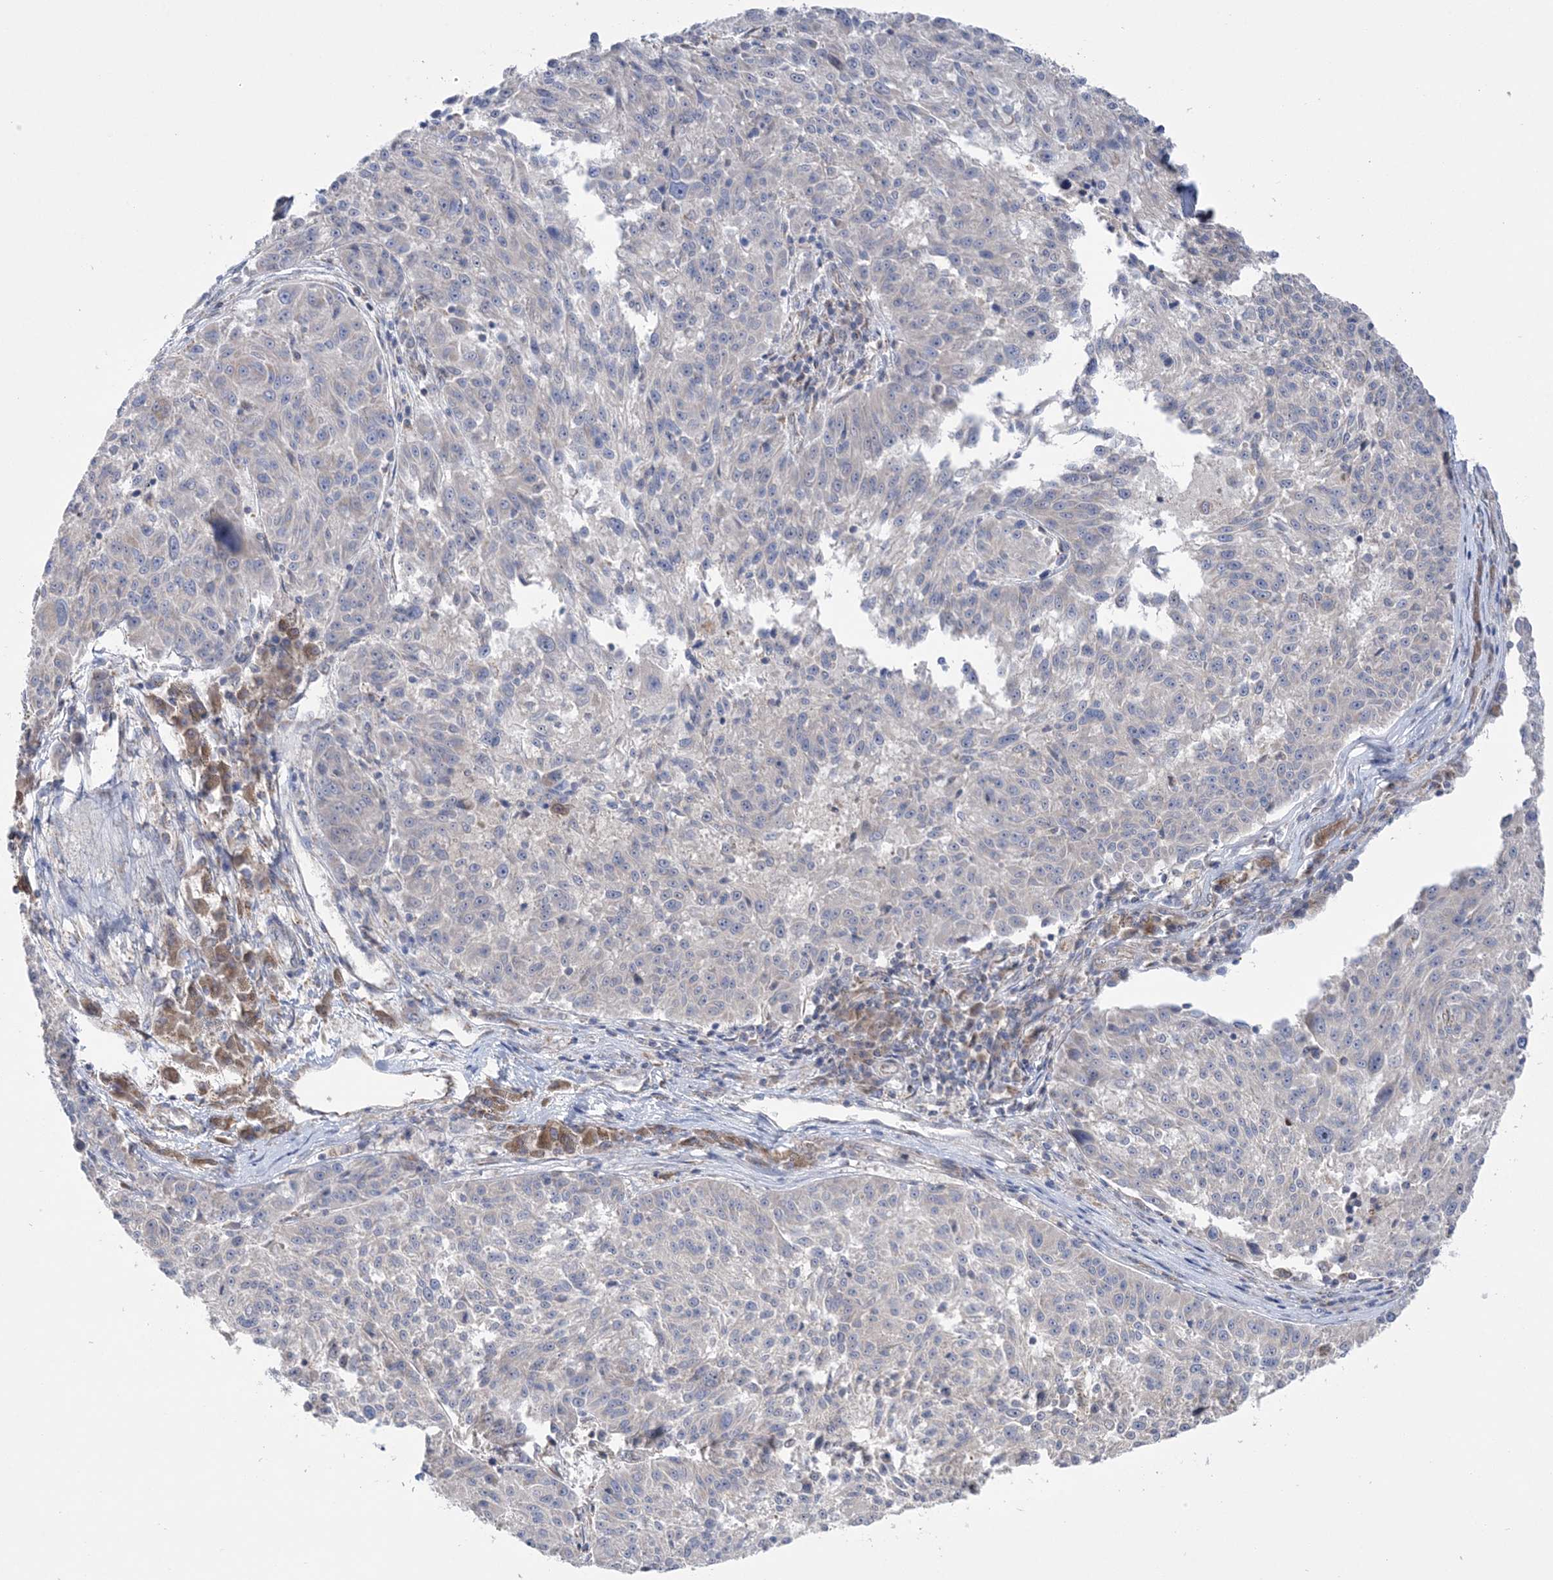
{"staining": {"intensity": "negative", "quantity": "none", "location": "none"}, "tissue": "melanoma", "cell_type": "Tumor cells", "image_type": "cancer", "snomed": [{"axis": "morphology", "description": "Malignant melanoma, NOS"}, {"axis": "topography", "description": "Skin"}], "caption": "The photomicrograph displays no significant staining in tumor cells of malignant melanoma. The staining is performed using DAB (3,3'-diaminobenzidine) brown chromogen with nuclei counter-stained in using hematoxylin.", "gene": "MMADHC", "patient": {"sex": "male", "age": 53}}